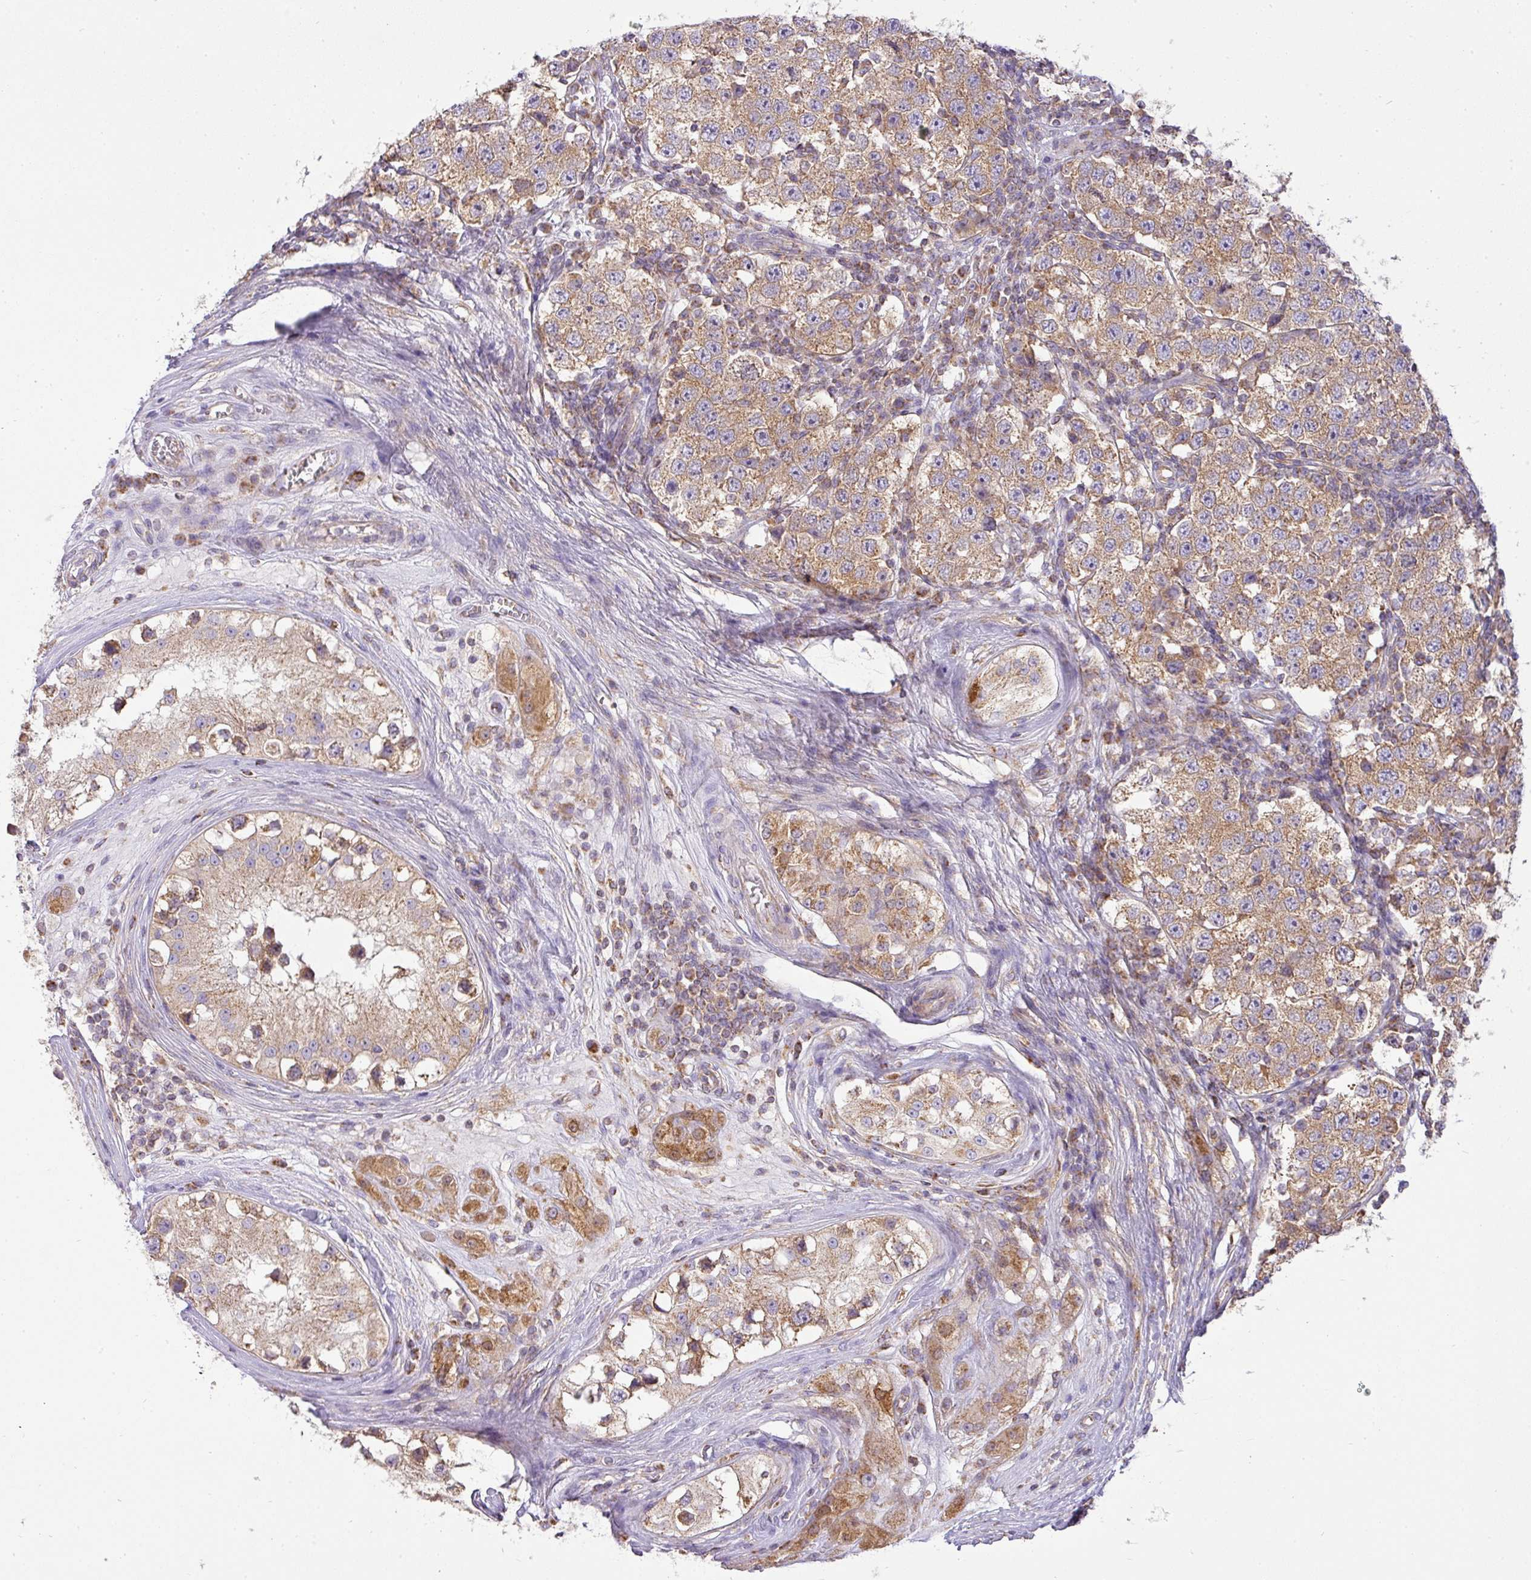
{"staining": {"intensity": "moderate", "quantity": ">75%", "location": "cytoplasmic/membranous"}, "tissue": "testis cancer", "cell_type": "Tumor cells", "image_type": "cancer", "snomed": [{"axis": "morphology", "description": "Seminoma, NOS"}, {"axis": "topography", "description": "Testis"}], "caption": "Tumor cells reveal medium levels of moderate cytoplasmic/membranous staining in about >75% of cells in testis seminoma.", "gene": "ZNF211", "patient": {"sex": "male", "age": 34}}